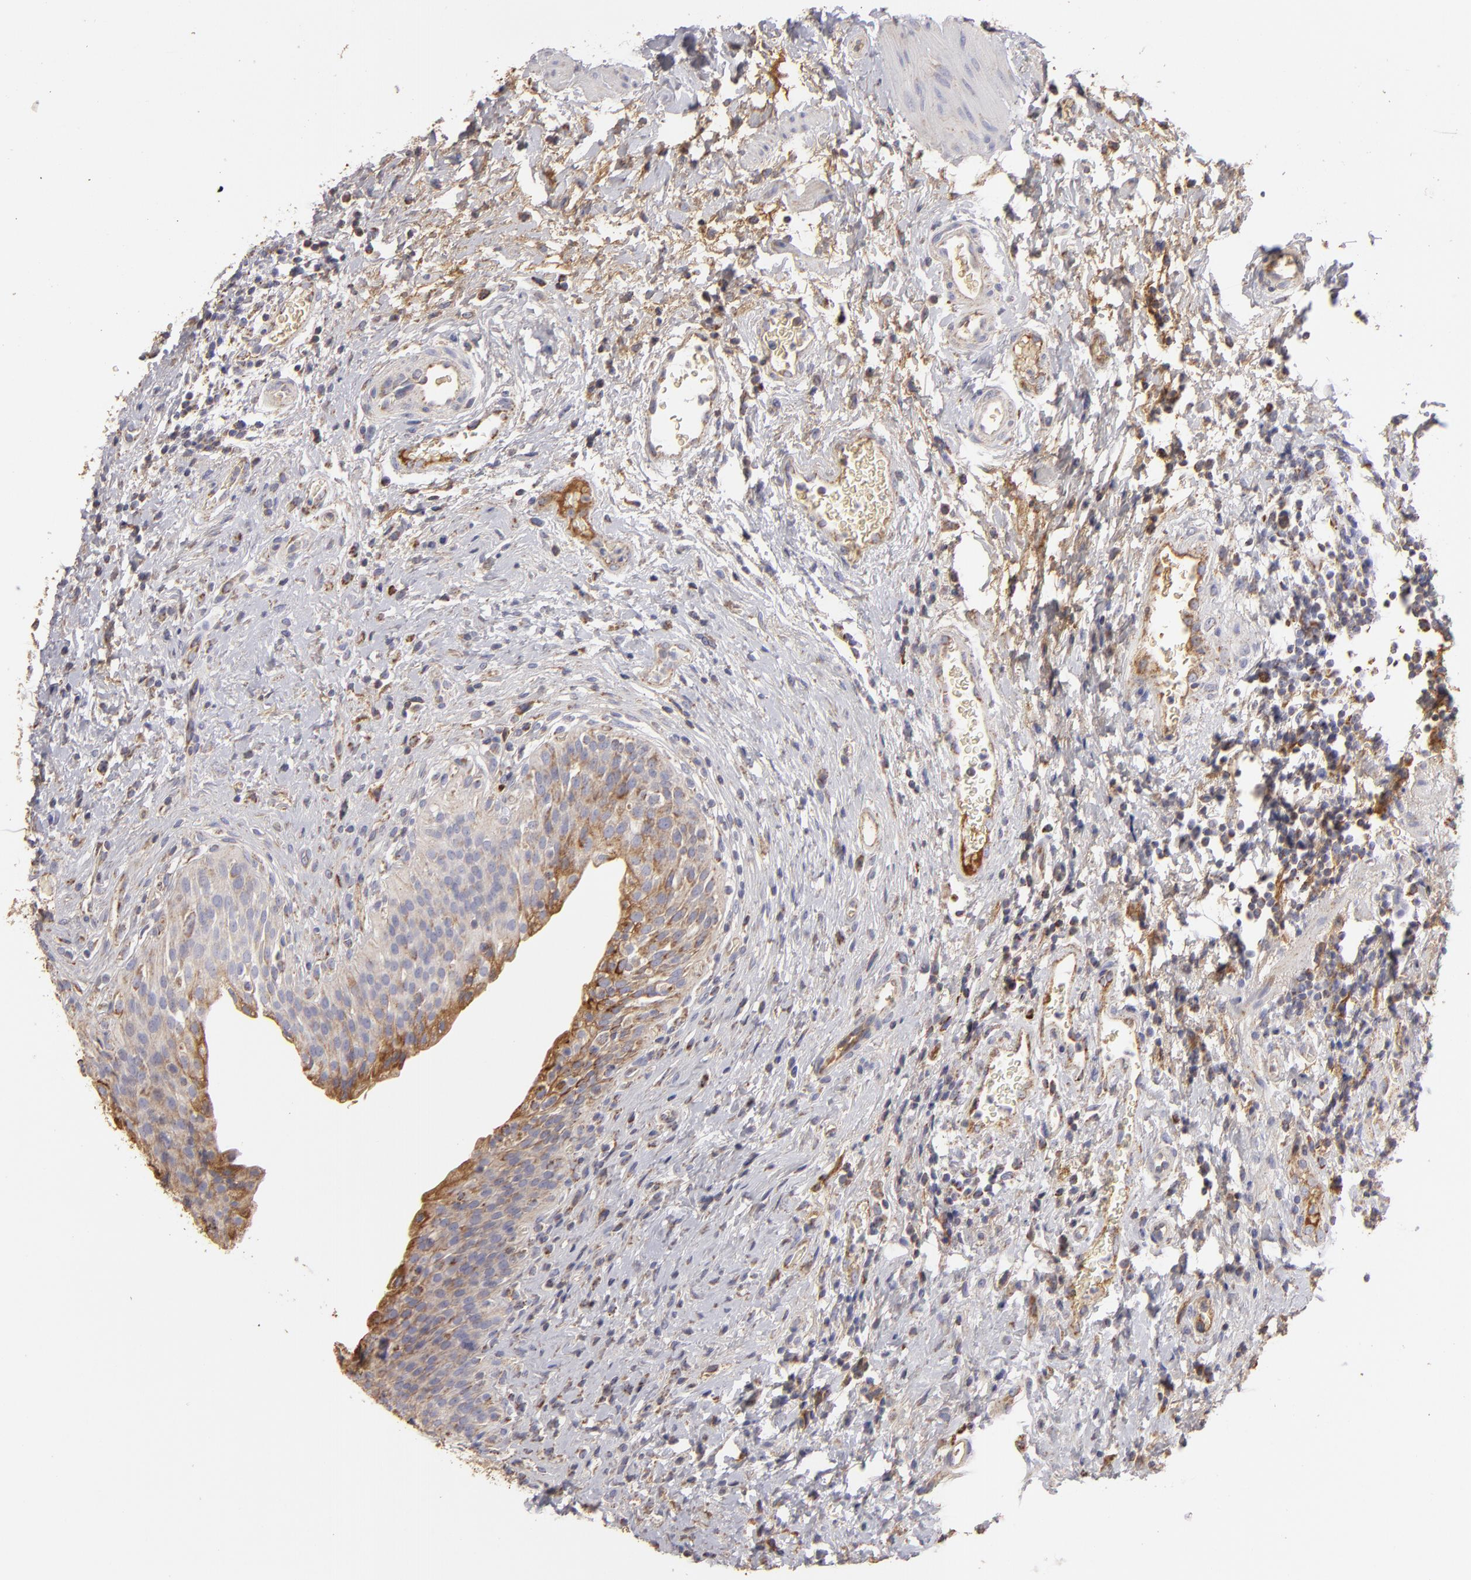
{"staining": {"intensity": "moderate", "quantity": "<25%", "location": "cytoplasmic/membranous"}, "tissue": "urinary bladder", "cell_type": "Urothelial cells", "image_type": "normal", "snomed": [{"axis": "morphology", "description": "Normal tissue, NOS"}, {"axis": "topography", "description": "Urinary bladder"}], "caption": "DAB (3,3'-diaminobenzidine) immunohistochemical staining of unremarkable human urinary bladder shows moderate cytoplasmic/membranous protein expression in about <25% of urothelial cells.", "gene": "CFB", "patient": {"sex": "male", "age": 51}}